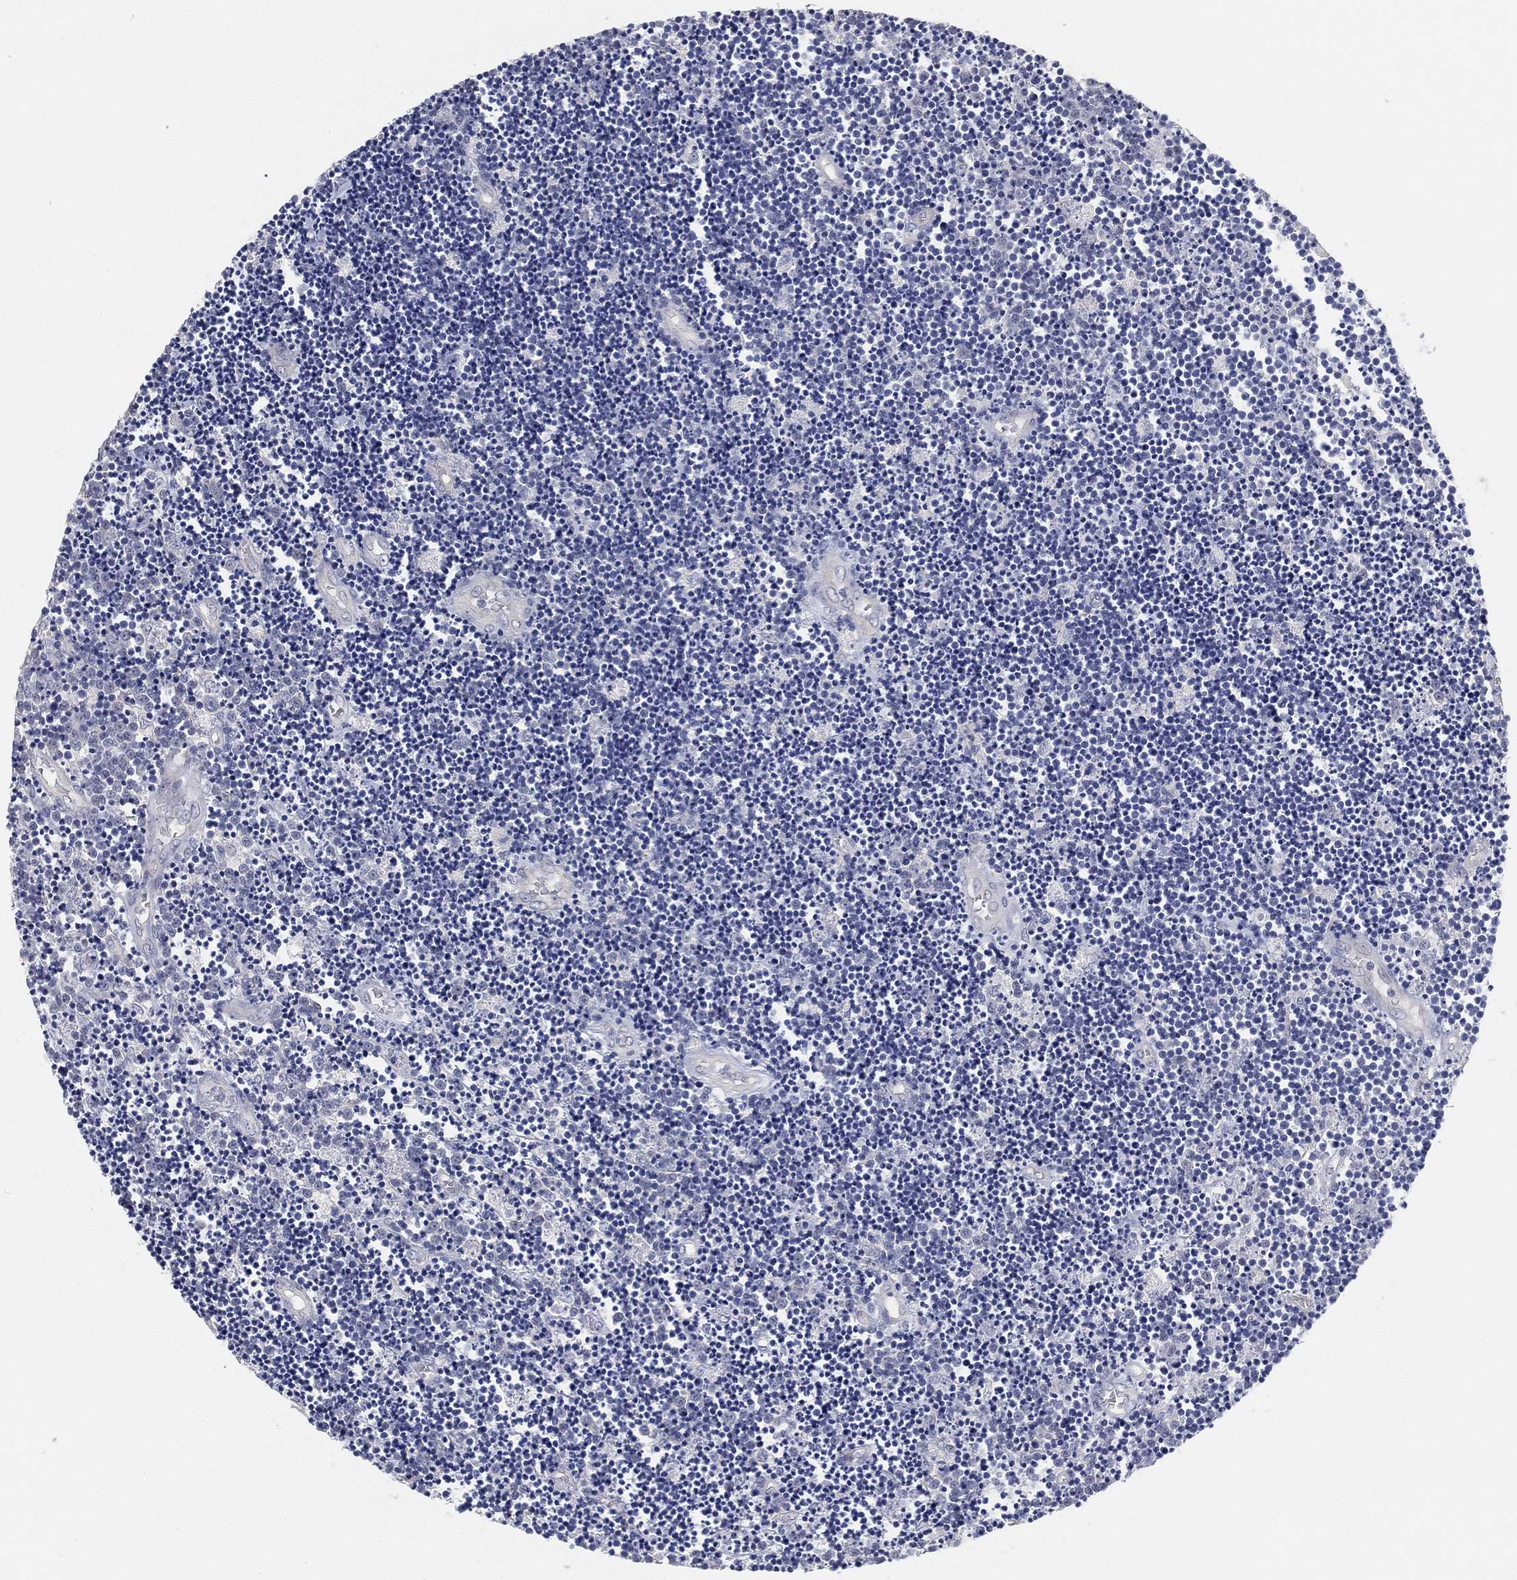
{"staining": {"intensity": "negative", "quantity": "none", "location": "none"}, "tissue": "lymphoma", "cell_type": "Tumor cells", "image_type": "cancer", "snomed": [{"axis": "morphology", "description": "Malignant lymphoma, non-Hodgkin's type, Low grade"}, {"axis": "topography", "description": "Brain"}], "caption": "Immunohistochemistry (IHC) photomicrograph of neoplastic tissue: lymphoma stained with DAB demonstrates no significant protein staining in tumor cells.", "gene": "GPR61", "patient": {"sex": "female", "age": 66}}